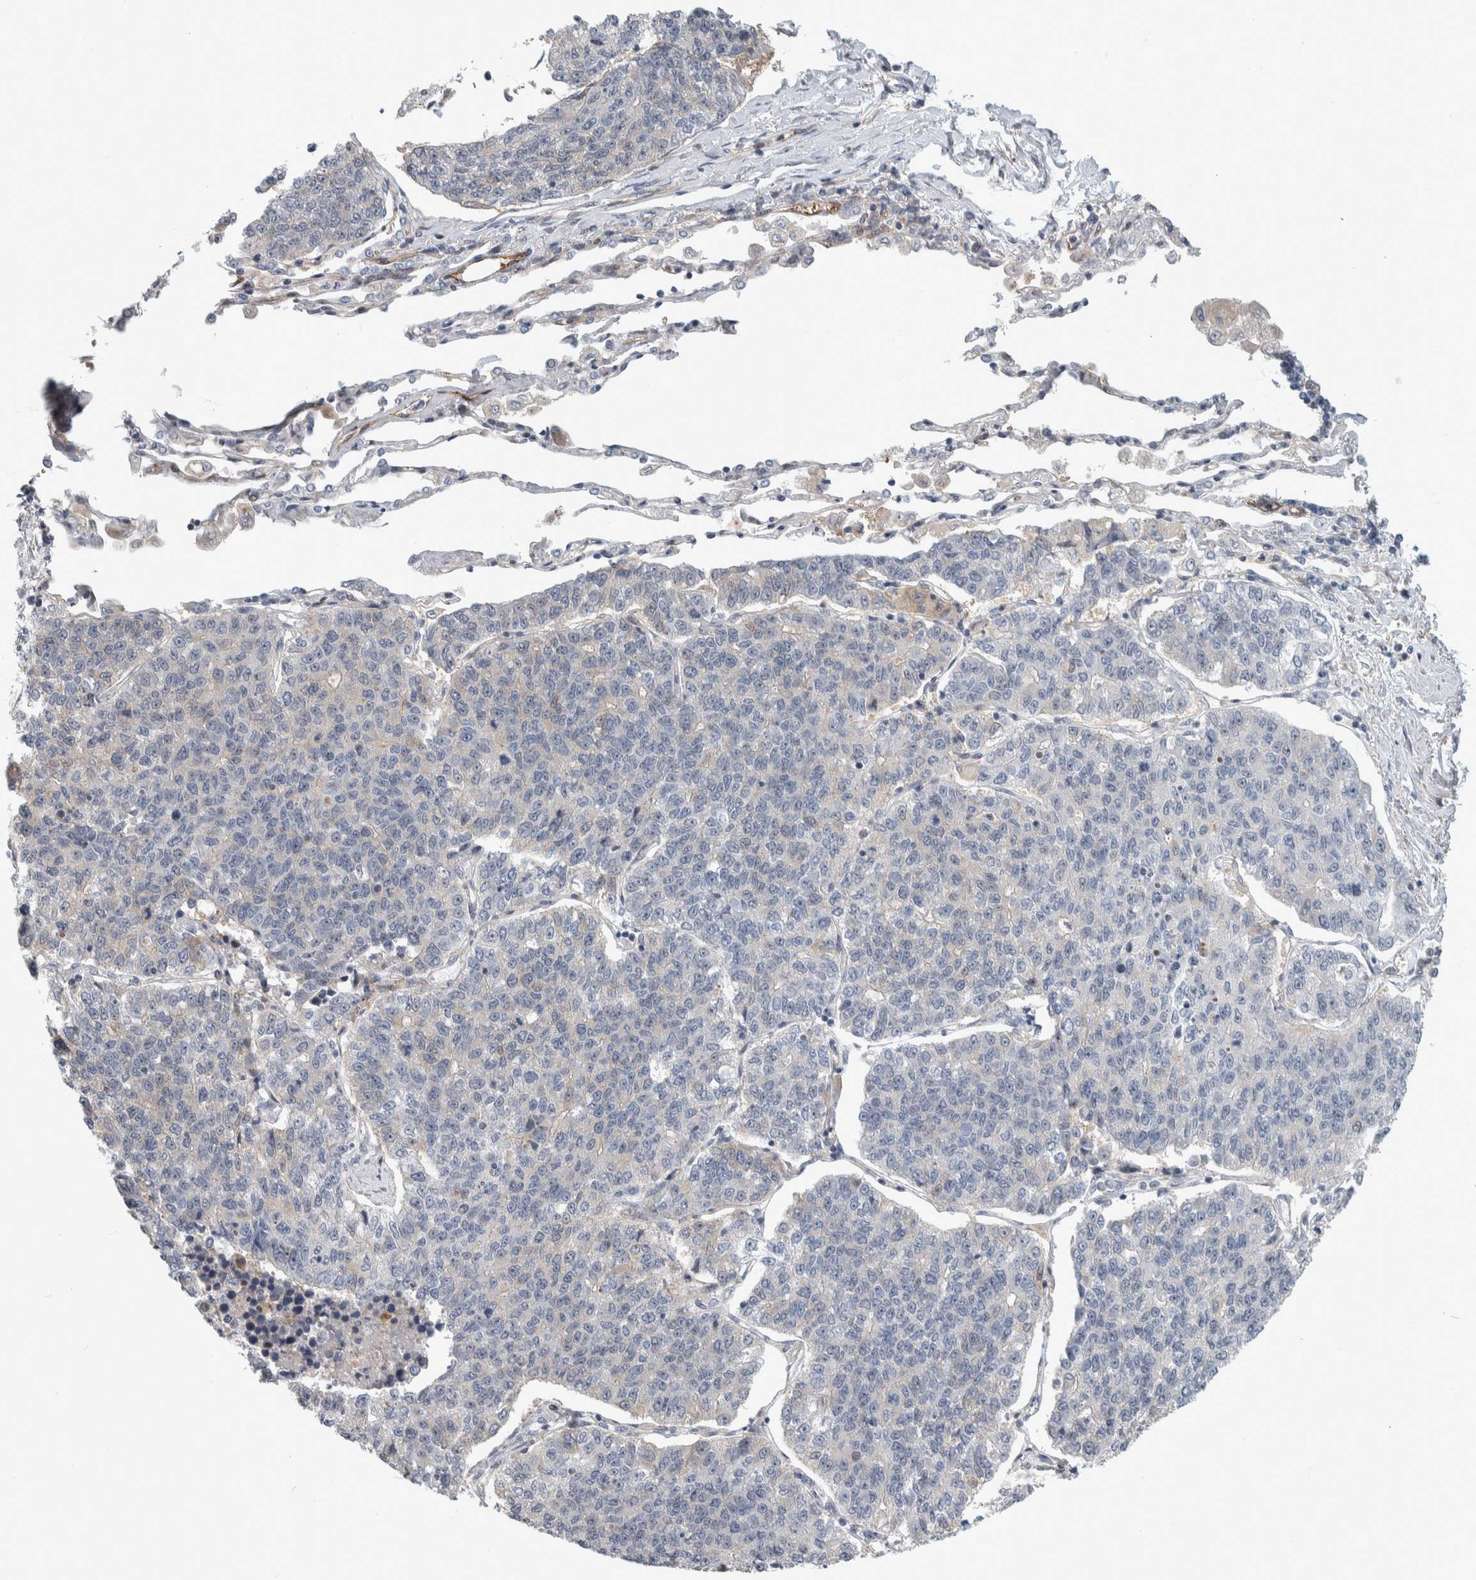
{"staining": {"intensity": "negative", "quantity": "none", "location": "none"}, "tissue": "lung cancer", "cell_type": "Tumor cells", "image_type": "cancer", "snomed": [{"axis": "morphology", "description": "Adenocarcinoma, NOS"}, {"axis": "topography", "description": "Lung"}], "caption": "Adenocarcinoma (lung) was stained to show a protein in brown. There is no significant expression in tumor cells. (DAB (3,3'-diaminobenzidine) immunohistochemistry (IHC), high magnification).", "gene": "MSL1", "patient": {"sex": "male", "age": 49}}